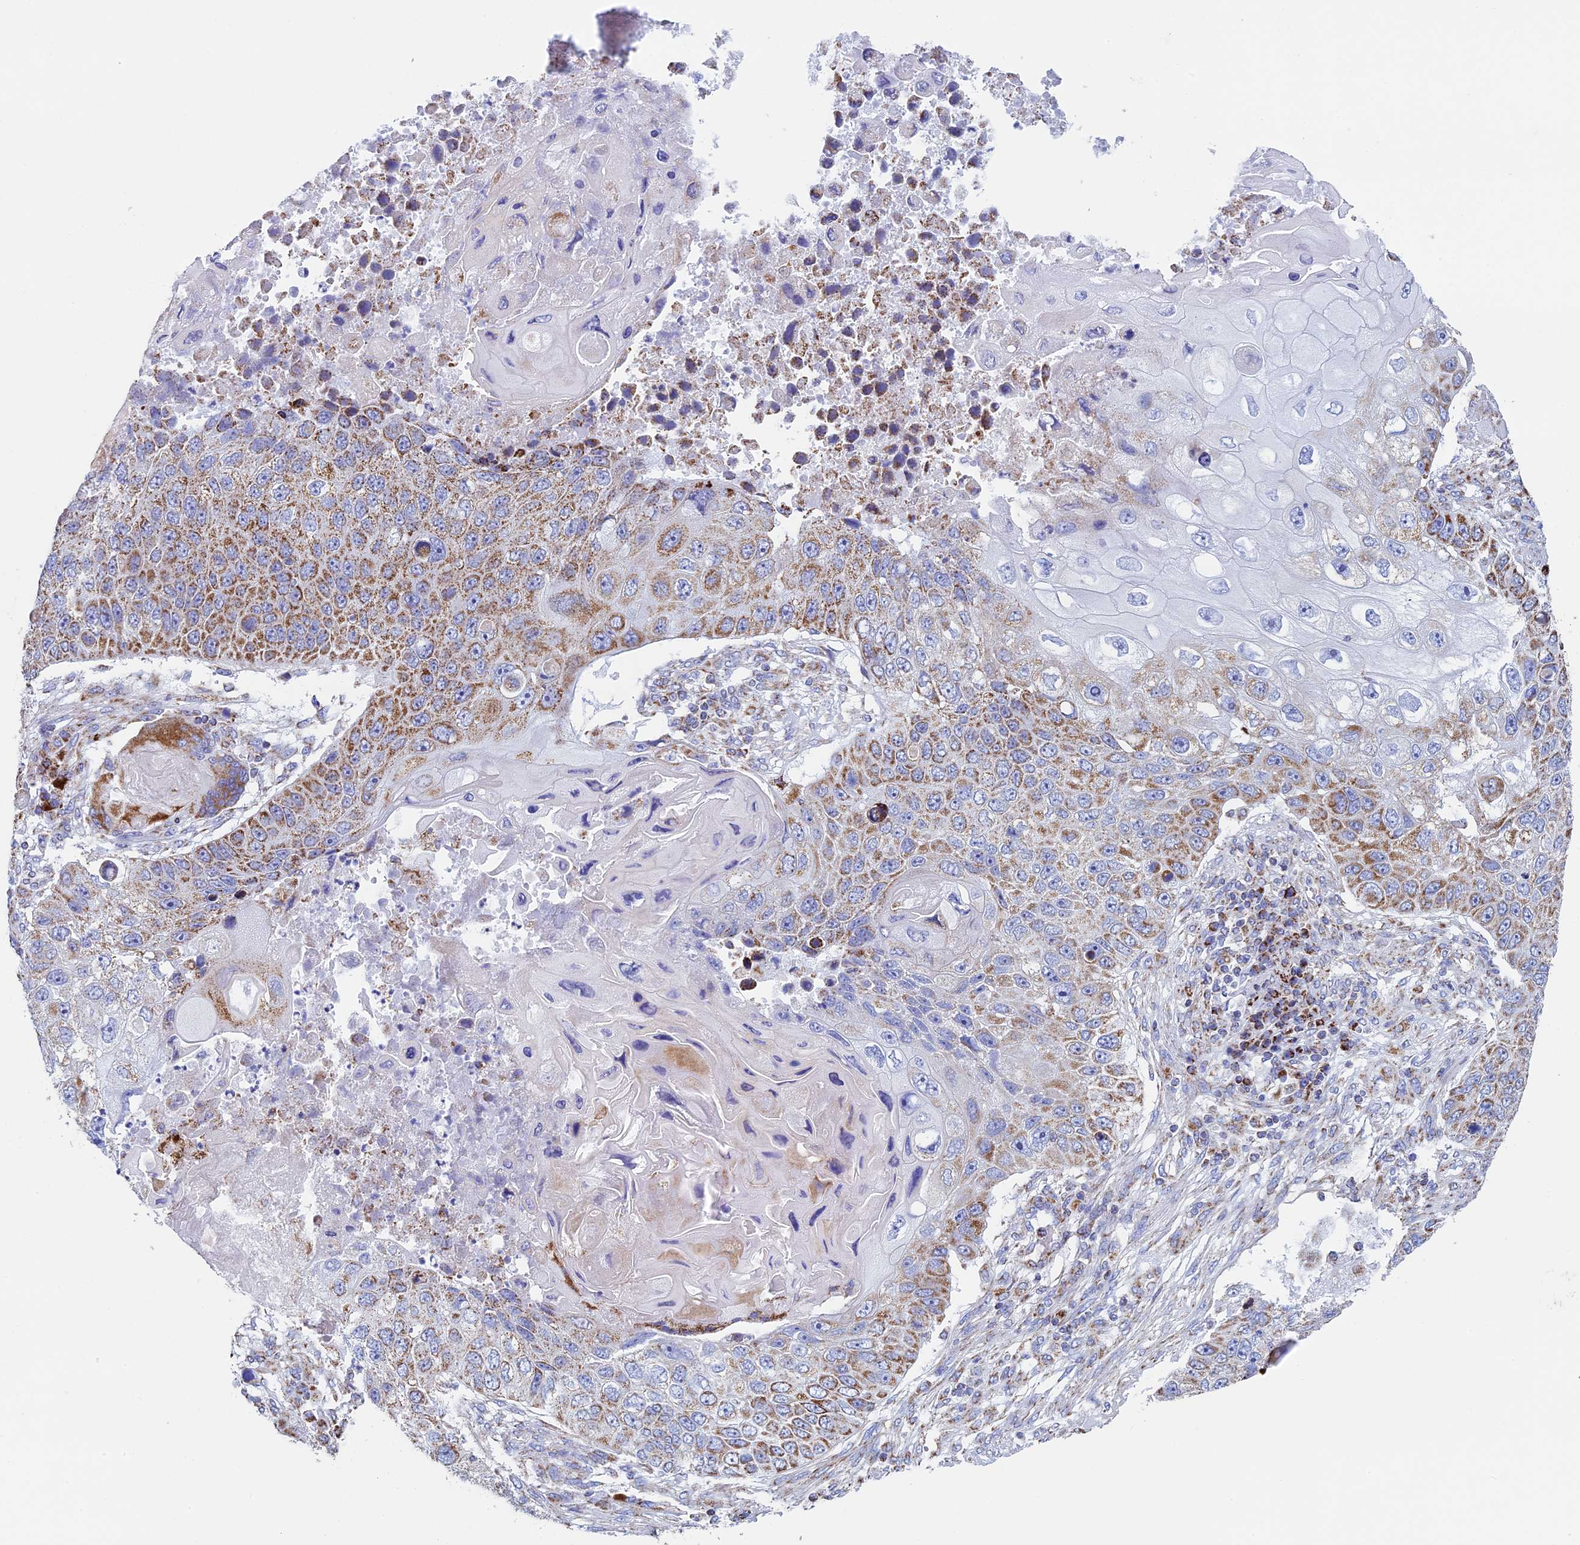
{"staining": {"intensity": "moderate", "quantity": ">75%", "location": "cytoplasmic/membranous"}, "tissue": "lung cancer", "cell_type": "Tumor cells", "image_type": "cancer", "snomed": [{"axis": "morphology", "description": "Squamous cell carcinoma, NOS"}, {"axis": "topography", "description": "Lung"}], "caption": "Moderate cytoplasmic/membranous staining is seen in approximately >75% of tumor cells in squamous cell carcinoma (lung).", "gene": "UQCRFS1", "patient": {"sex": "male", "age": 61}}